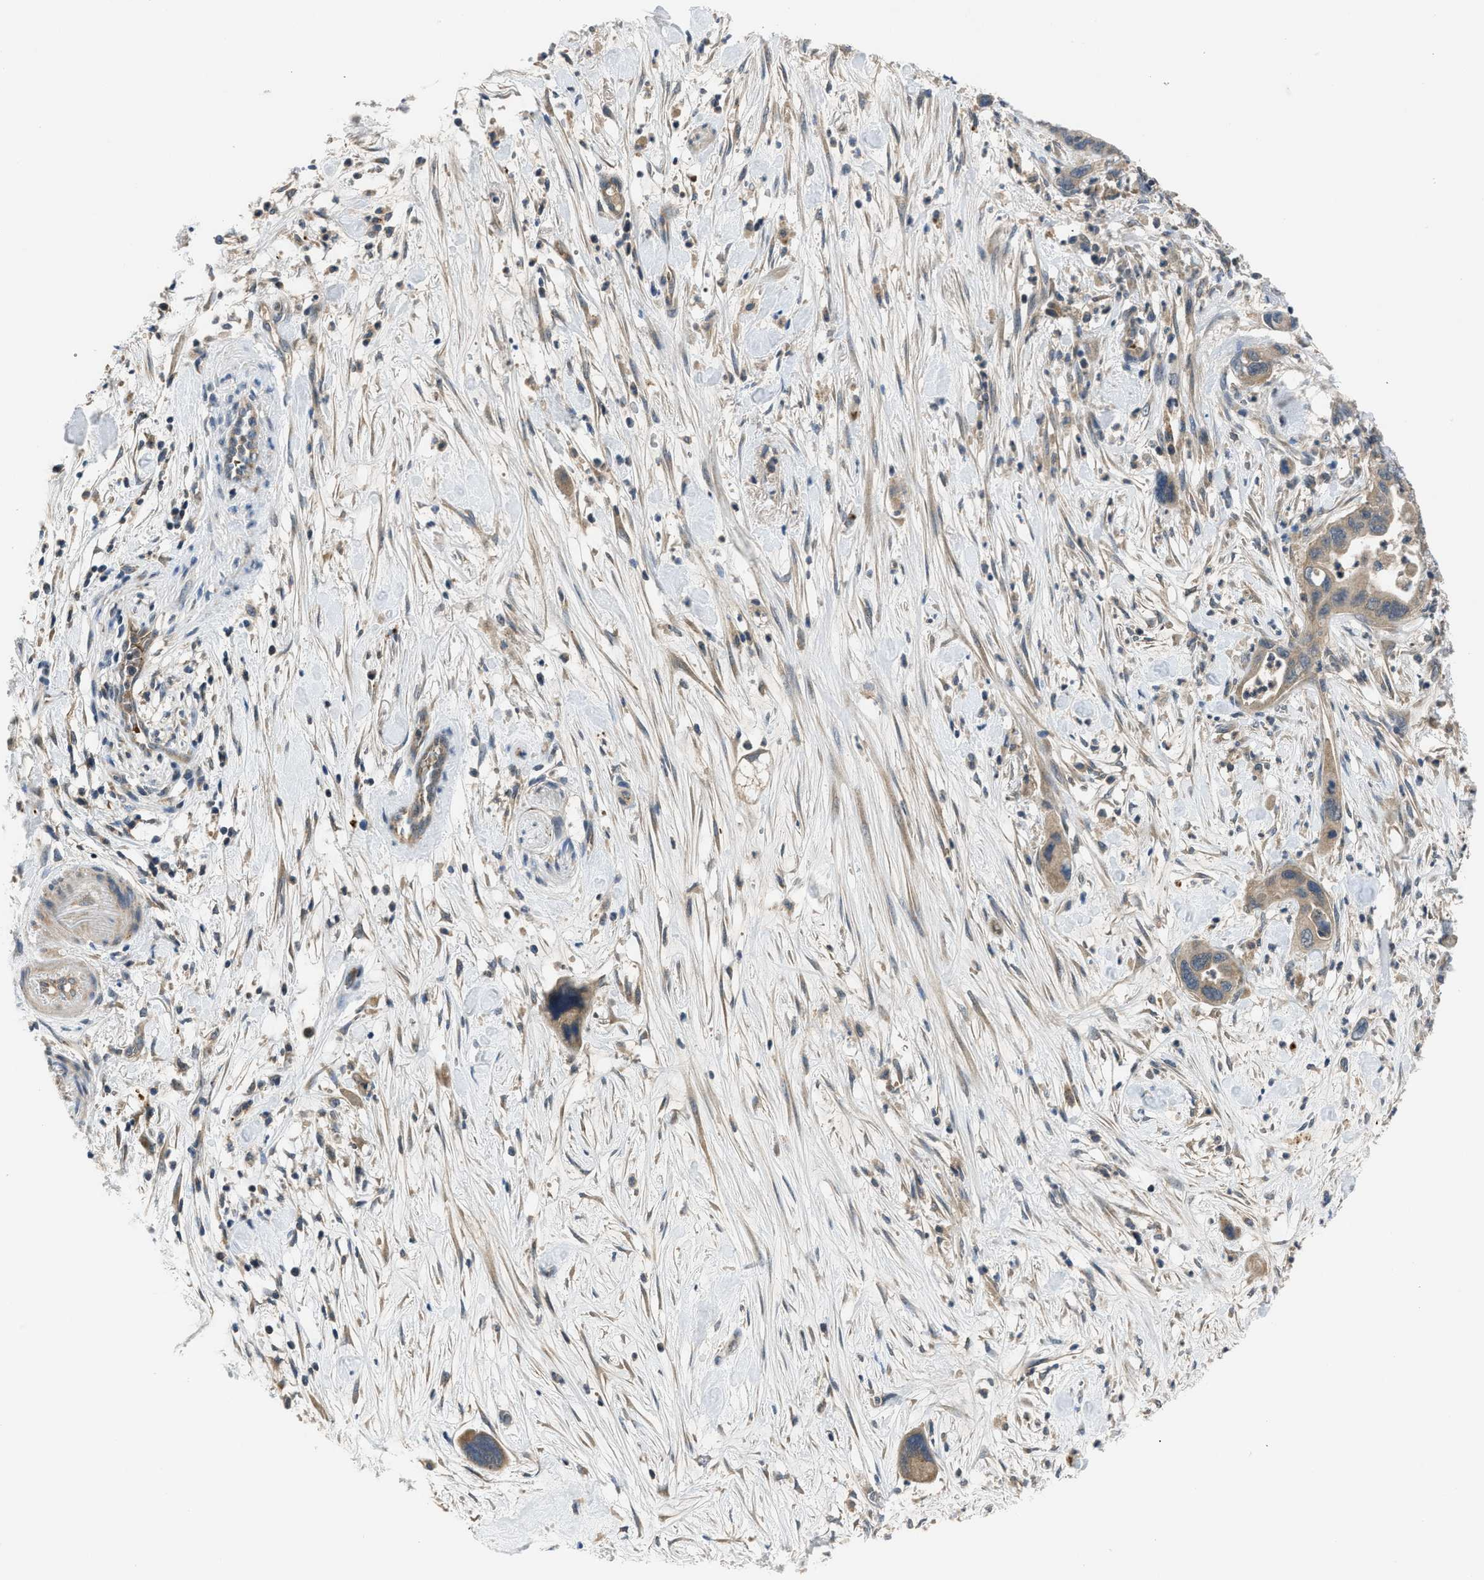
{"staining": {"intensity": "moderate", "quantity": ">75%", "location": "cytoplasmic/membranous"}, "tissue": "pancreatic cancer", "cell_type": "Tumor cells", "image_type": "cancer", "snomed": [{"axis": "morphology", "description": "Adenocarcinoma, NOS"}, {"axis": "topography", "description": "Pancreas"}], "caption": "Pancreatic cancer was stained to show a protein in brown. There is medium levels of moderate cytoplasmic/membranous positivity in about >75% of tumor cells.", "gene": "PDE7A", "patient": {"sex": "female", "age": 71}}